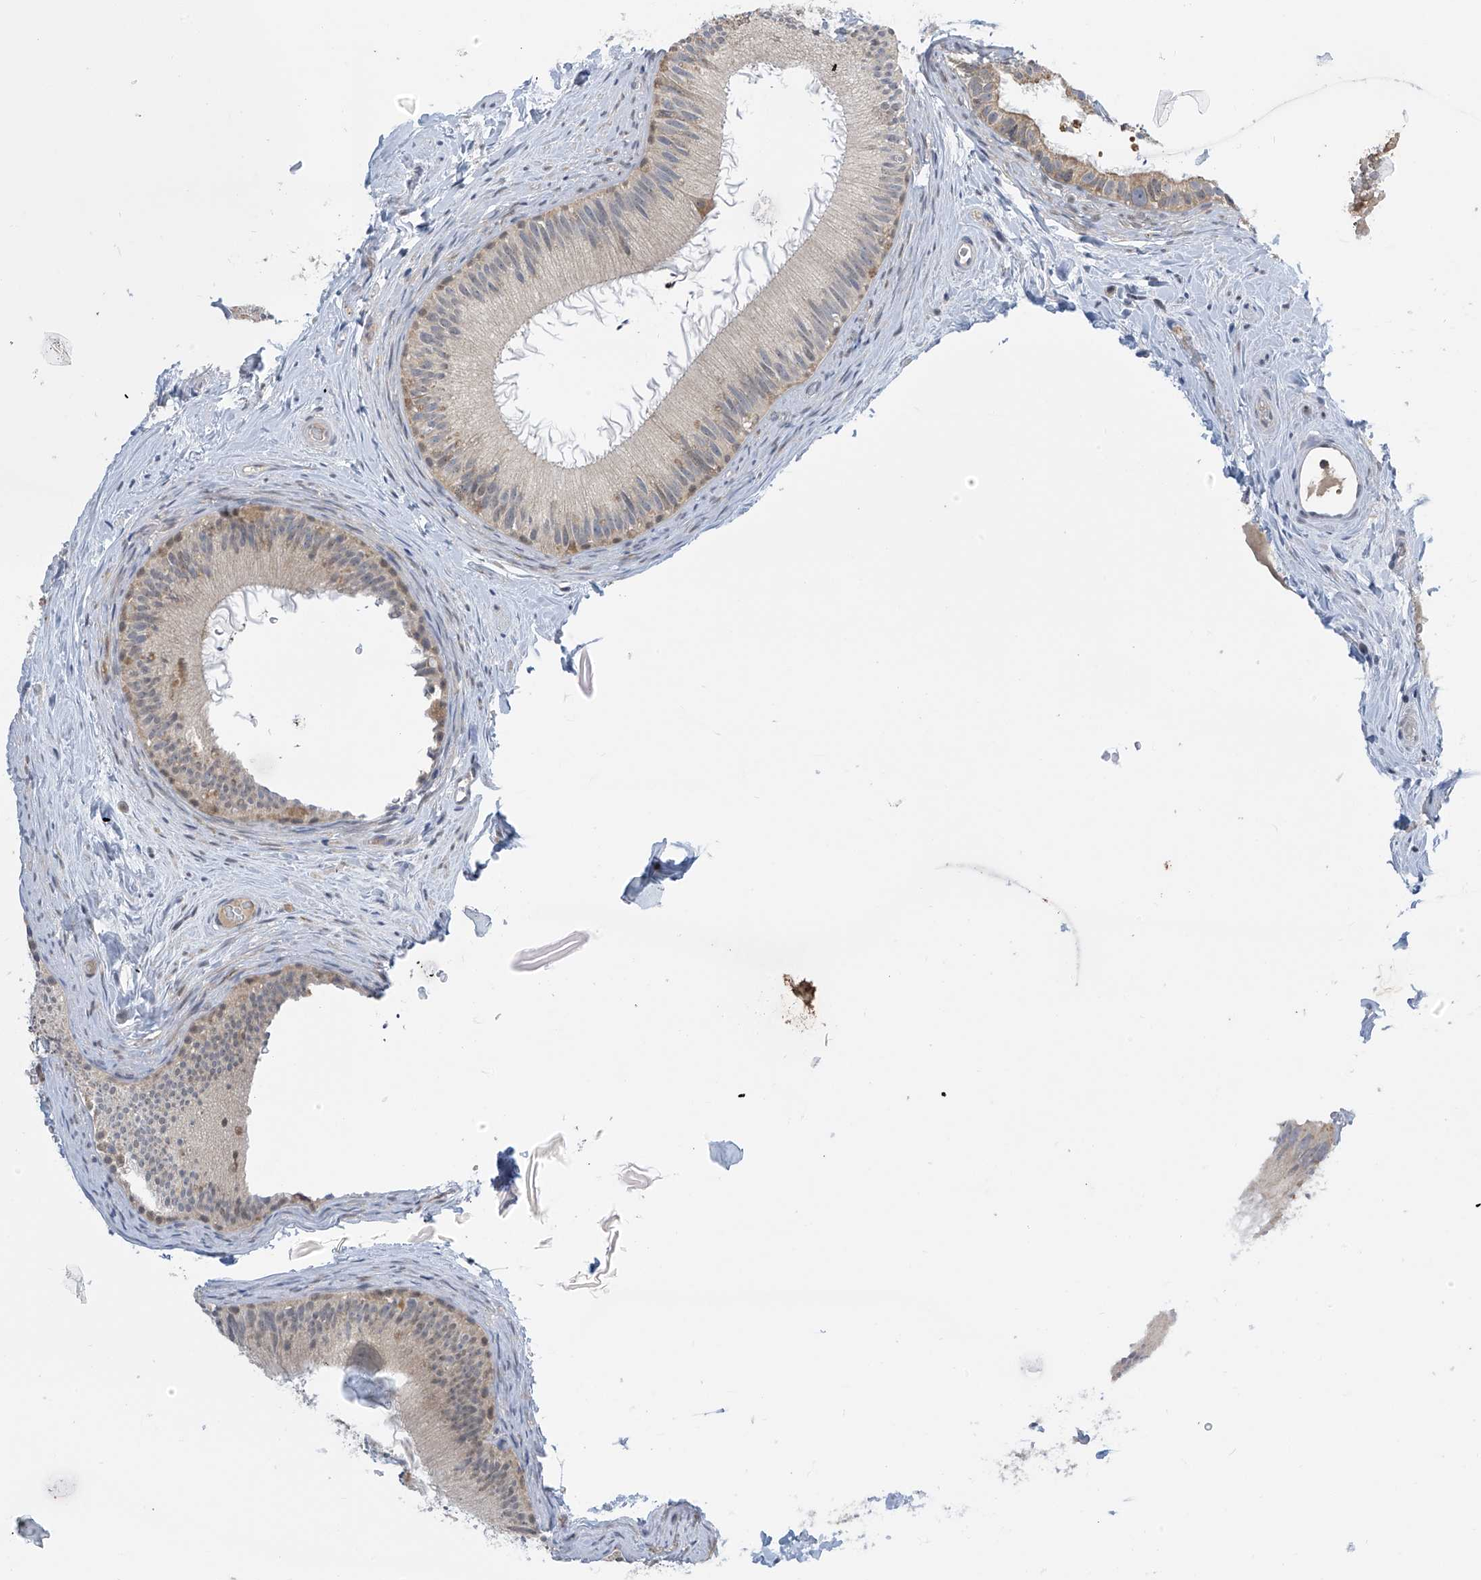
{"staining": {"intensity": "weak", "quantity": "<25%", "location": "cytoplasmic/membranous"}, "tissue": "epididymis", "cell_type": "Glandular cells", "image_type": "normal", "snomed": [{"axis": "morphology", "description": "Normal tissue, NOS"}, {"axis": "topography", "description": "Epididymis"}], "caption": "DAB (3,3'-diaminobenzidine) immunohistochemical staining of unremarkable human epididymis displays no significant expression in glandular cells.", "gene": "APLF", "patient": {"sex": "male", "age": 50}}